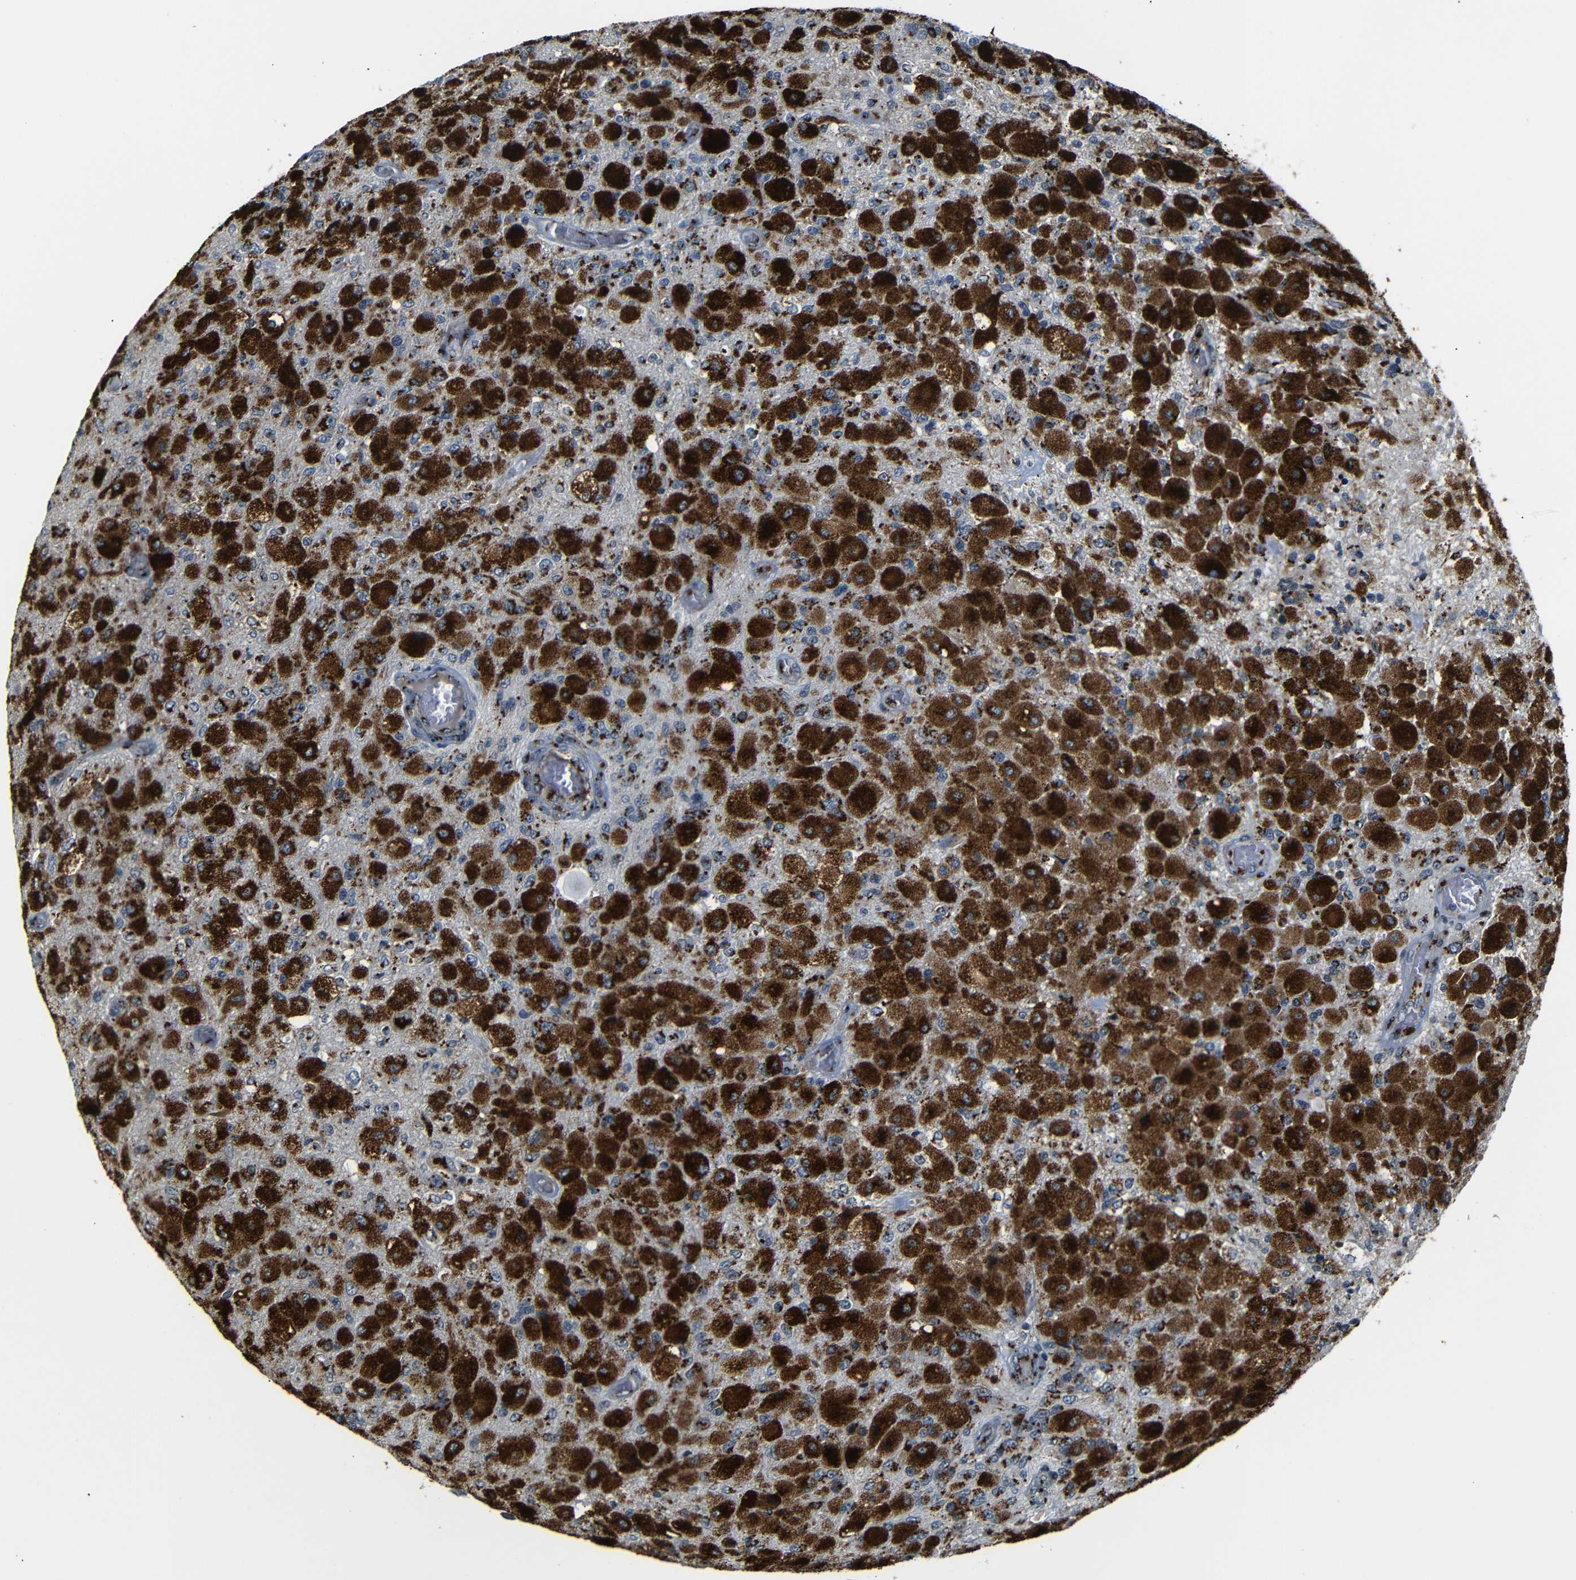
{"staining": {"intensity": "strong", "quantity": ">75%", "location": "cytoplasmic/membranous"}, "tissue": "glioma", "cell_type": "Tumor cells", "image_type": "cancer", "snomed": [{"axis": "morphology", "description": "Normal tissue, NOS"}, {"axis": "morphology", "description": "Glioma, malignant, High grade"}, {"axis": "topography", "description": "Cerebral cortex"}], "caption": "There is high levels of strong cytoplasmic/membranous positivity in tumor cells of malignant glioma (high-grade), as demonstrated by immunohistochemical staining (brown color).", "gene": "TGOLN2", "patient": {"sex": "male", "age": 77}}